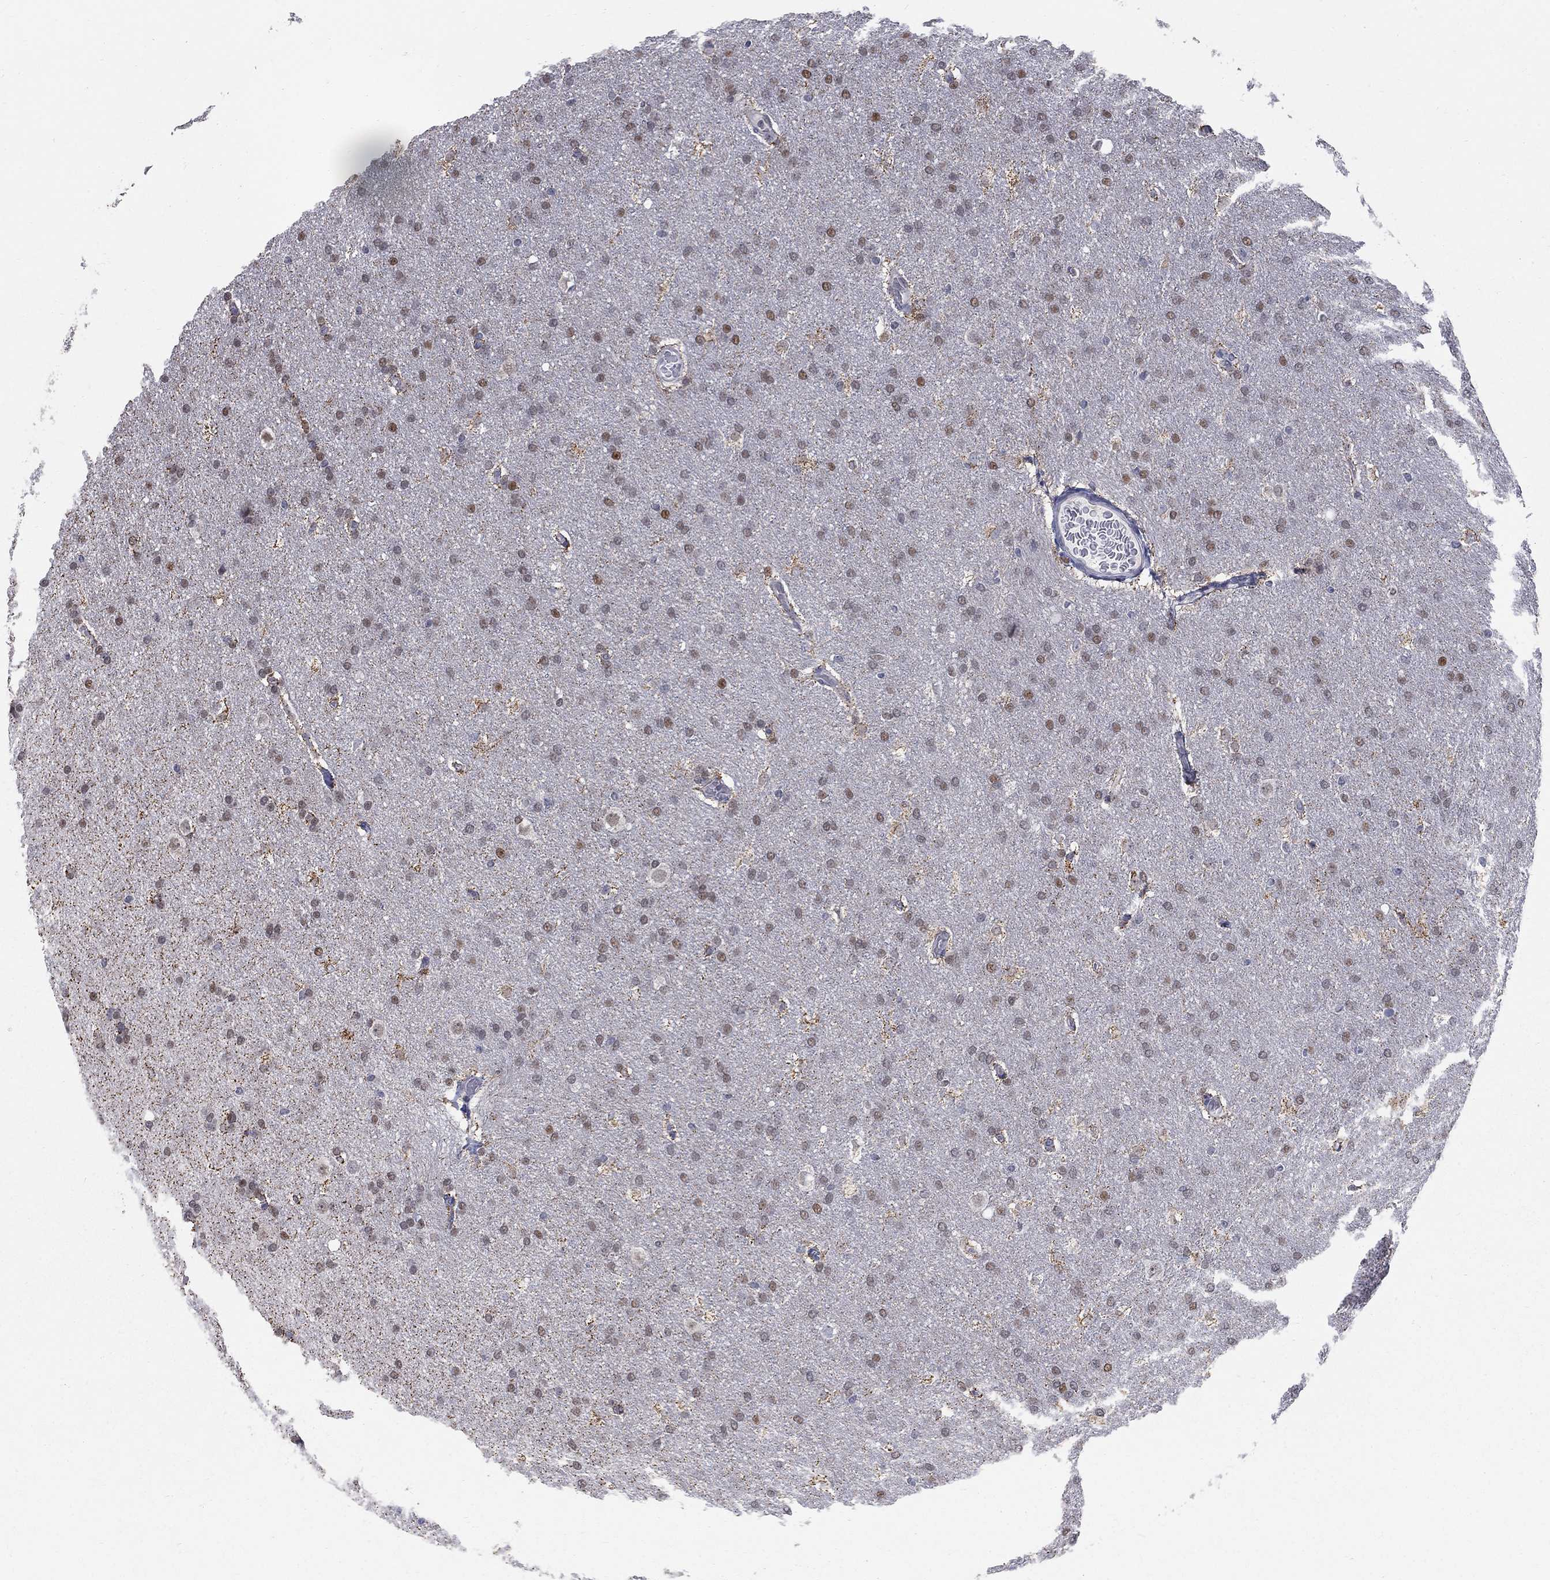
{"staining": {"intensity": "moderate", "quantity": "<25%", "location": "nuclear"}, "tissue": "glioma", "cell_type": "Tumor cells", "image_type": "cancer", "snomed": [{"axis": "morphology", "description": "Glioma, malignant, Low grade"}, {"axis": "topography", "description": "Brain"}], "caption": "Immunohistochemical staining of low-grade glioma (malignant) demonstrates low levels of moderate nuclear protein expression in about <25% of tumor cells. The staining was performed using DAB, with brown indicating positive protein expression. Nuclei are stained blue with hematoxylin.", "gene": "GCFC2", "patient": {"sex": "female", "age": 37}}